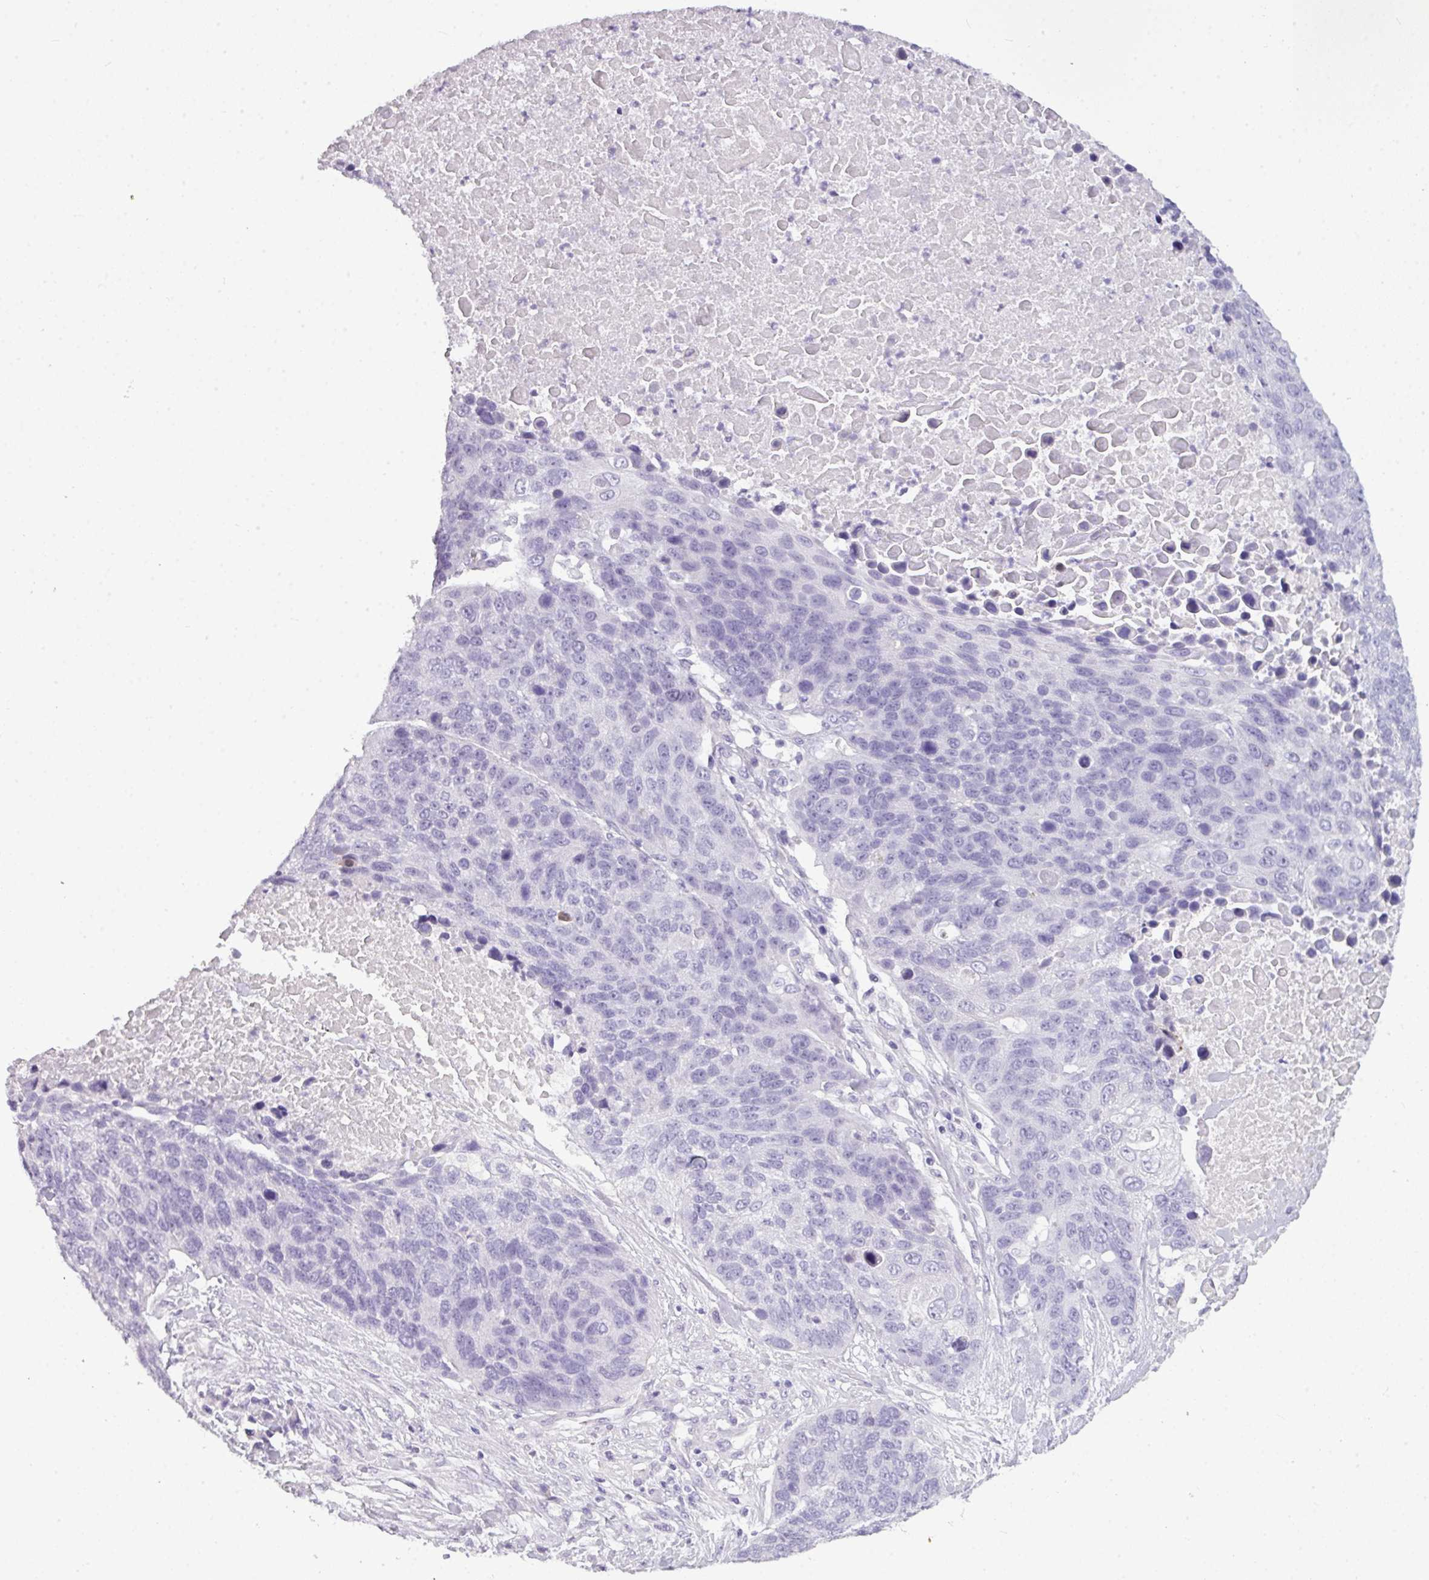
{"staining": {"intensity": "negative", "quantity": "none", "location": "none"}, "tissue": "lung cancer", "cell_type": "Tumor cells", "image_type": "cancer", "snomed": [{"axis": "morphology", "description": "Normal tissue, NOS"}, {"axis": "morphology", "description": "Squamous cell carcinoma, NOS"}, {"axis": "topography", "description": "Lymph node"}, {"axis": "topography", "description": "Lung"}], "caption": "DAB immunohistochemical staining of squamous cell carcinoma (lung) reveals no significant expression in tumor cells.", "gene": "TMEM91", "patient": {"sex": "male", "age": 66}}